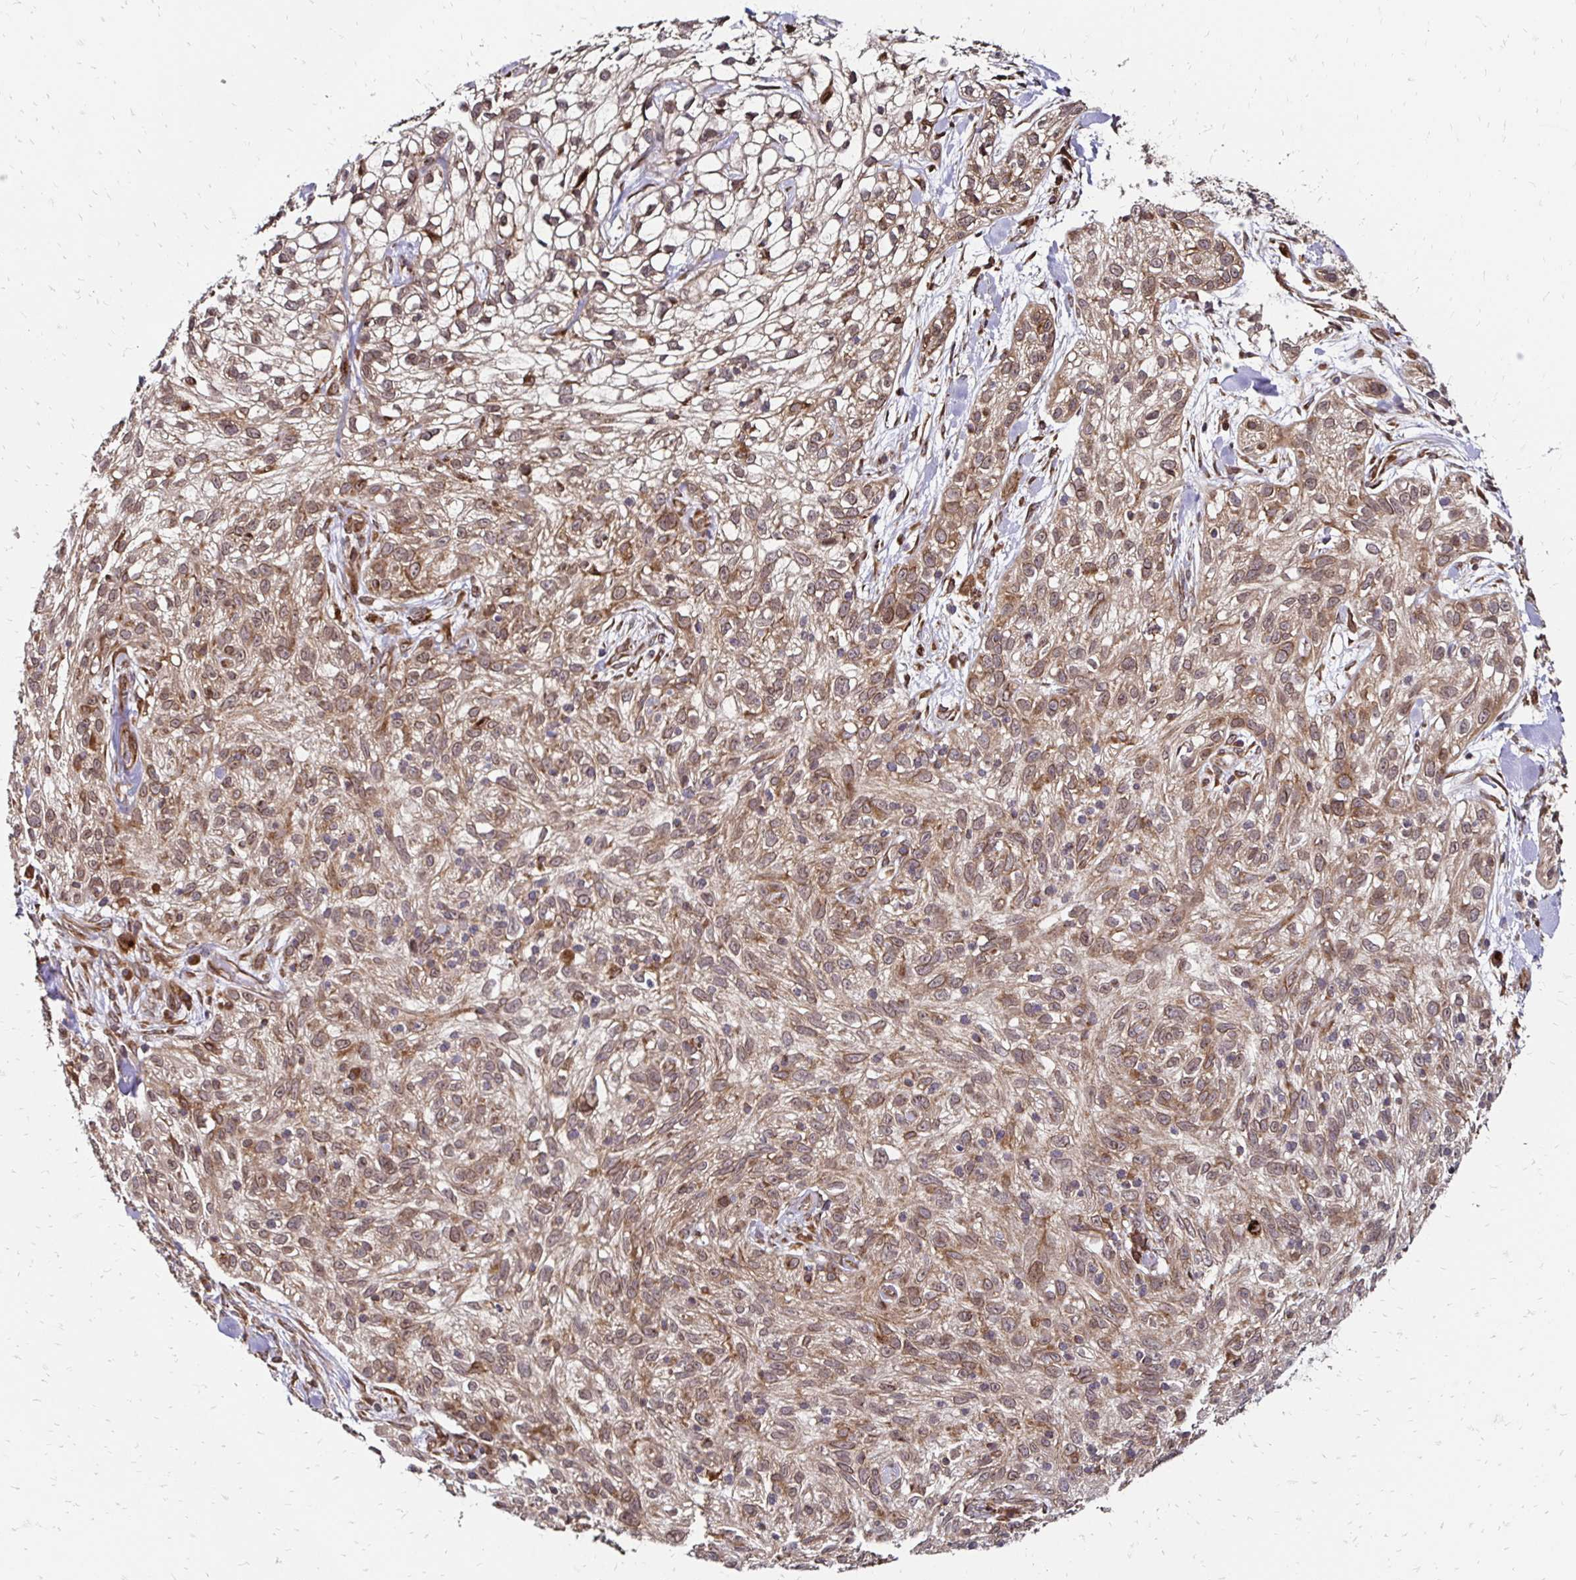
{"staining": {"intensity": "moderate", "quantity": ">75%", "location": "cytoplasmic/membranous"}, "tissue": "skin cancer", "cell_type": "Tumor cells", "image_type": "cancer", "snomed": [{"axis": "morphology", "description": "Squamous cell carcinoma, NOS"}, {"axis": "topography", "description": "Skin"}], "caption": "Brown immunohistochemical staining in human skin cancer (squamous cell carcinoma) demonstrates moderate cytoplasmic/membranous staining in about >75% of tumor cells. The staining was performed using DAB, with brown indicating positive protein expression. Nuclei are stained blue with hematoxylin.", "gene": "ZW10", "patient": {"sex": "male", "age": 82}}